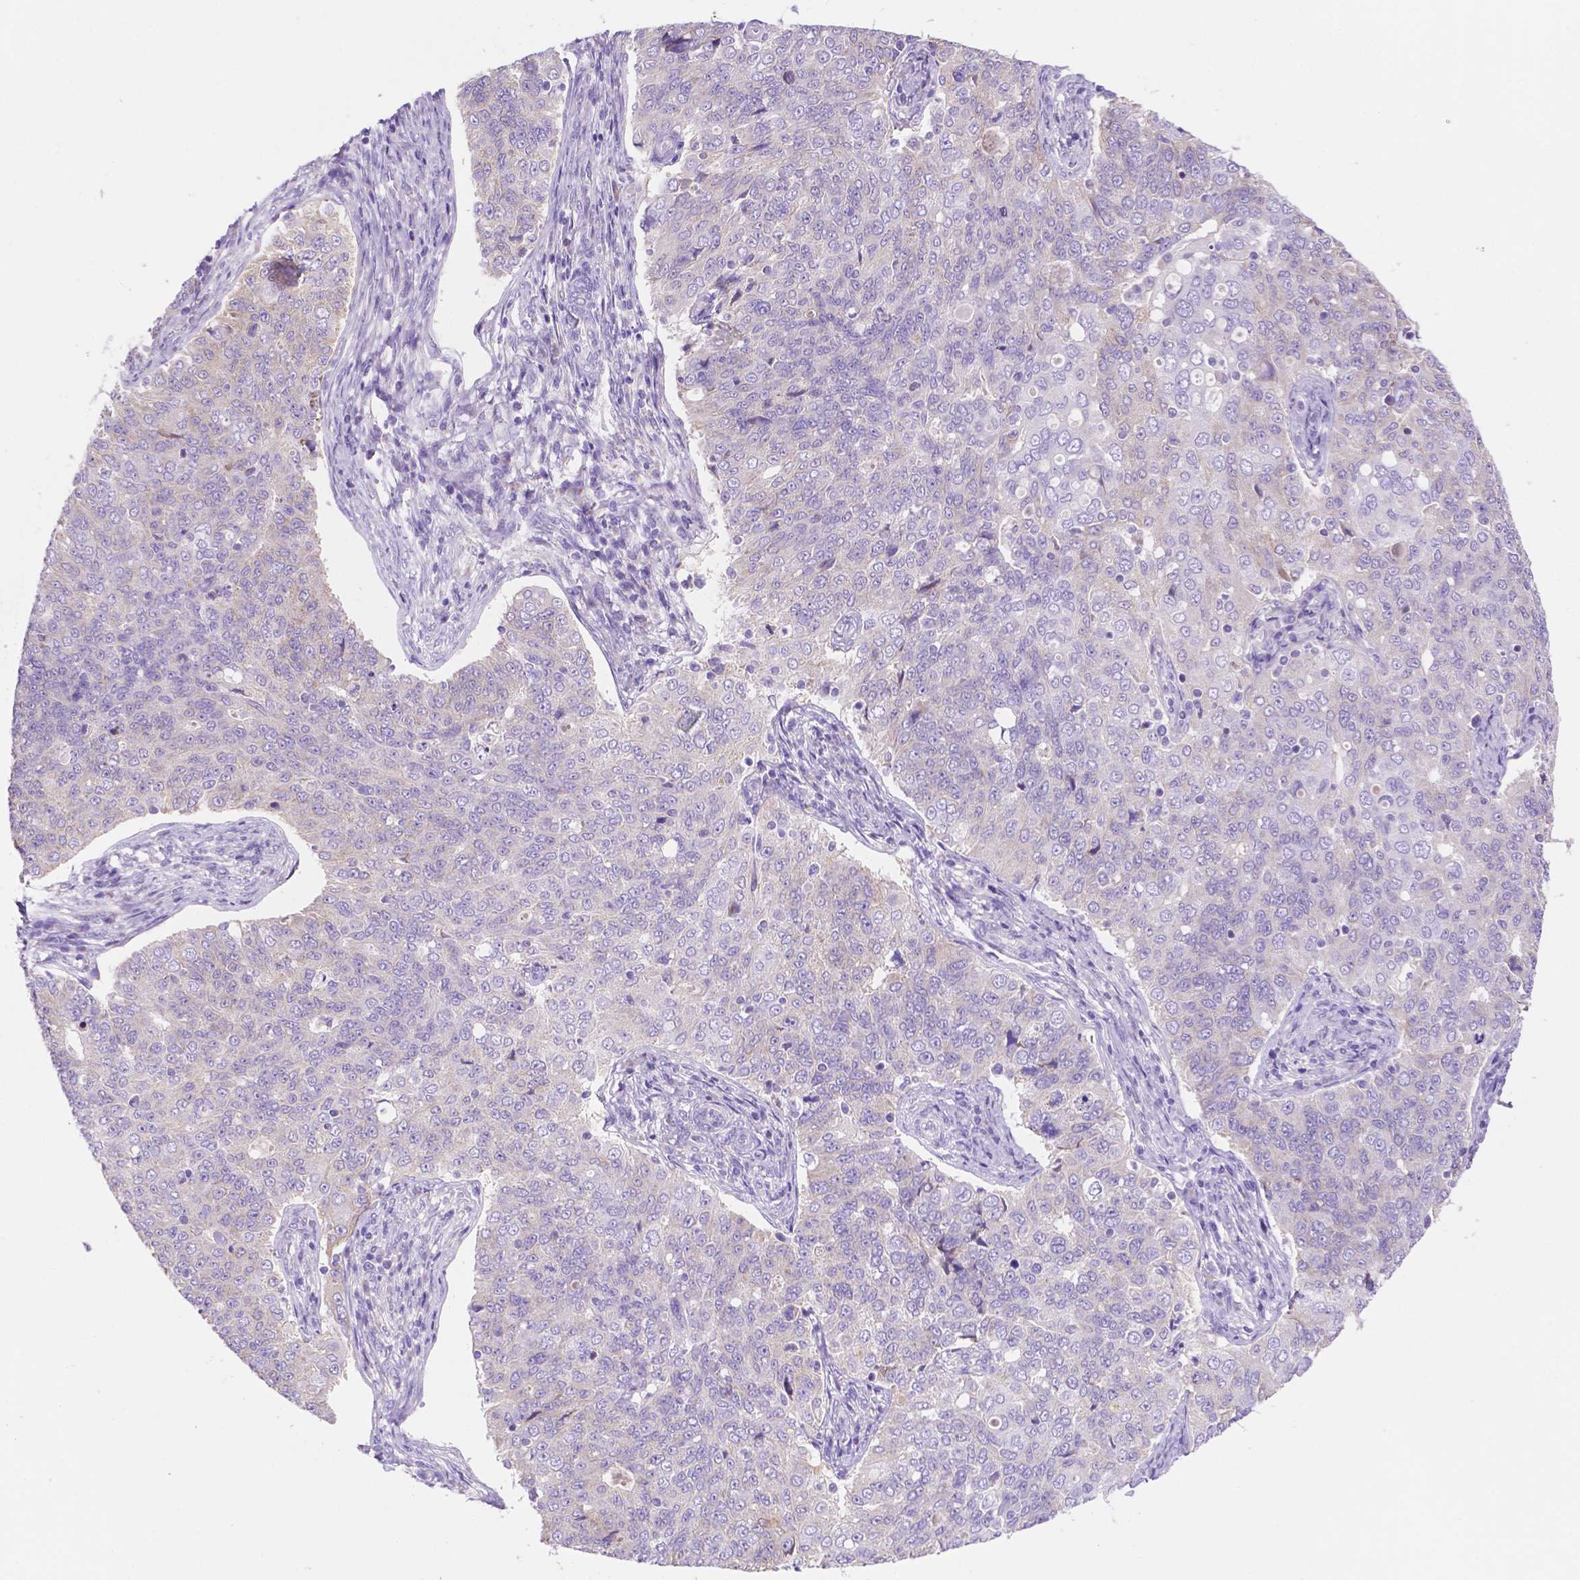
{"staining": {"intensity": "negative", "quantity": "none", "location": "none"}, "tissue": "endometrial cancer", "cell_type": "Tumor cells", "image_type": "cancer", "snomed": [{"axis": "morphology", "description": "Adenocarcinoma, NOS"}, {"axis": "topography", "description": "Endometrium"}], "caption": "Immunohistochemistry (IHC) of adenocarcinoma (endometrial) shows no expression in tumor cells. (DAB IHC with hematoxylin counter stain).", "gene": "CEACAM7", "patient": {"sex": "female", "age": 43}}